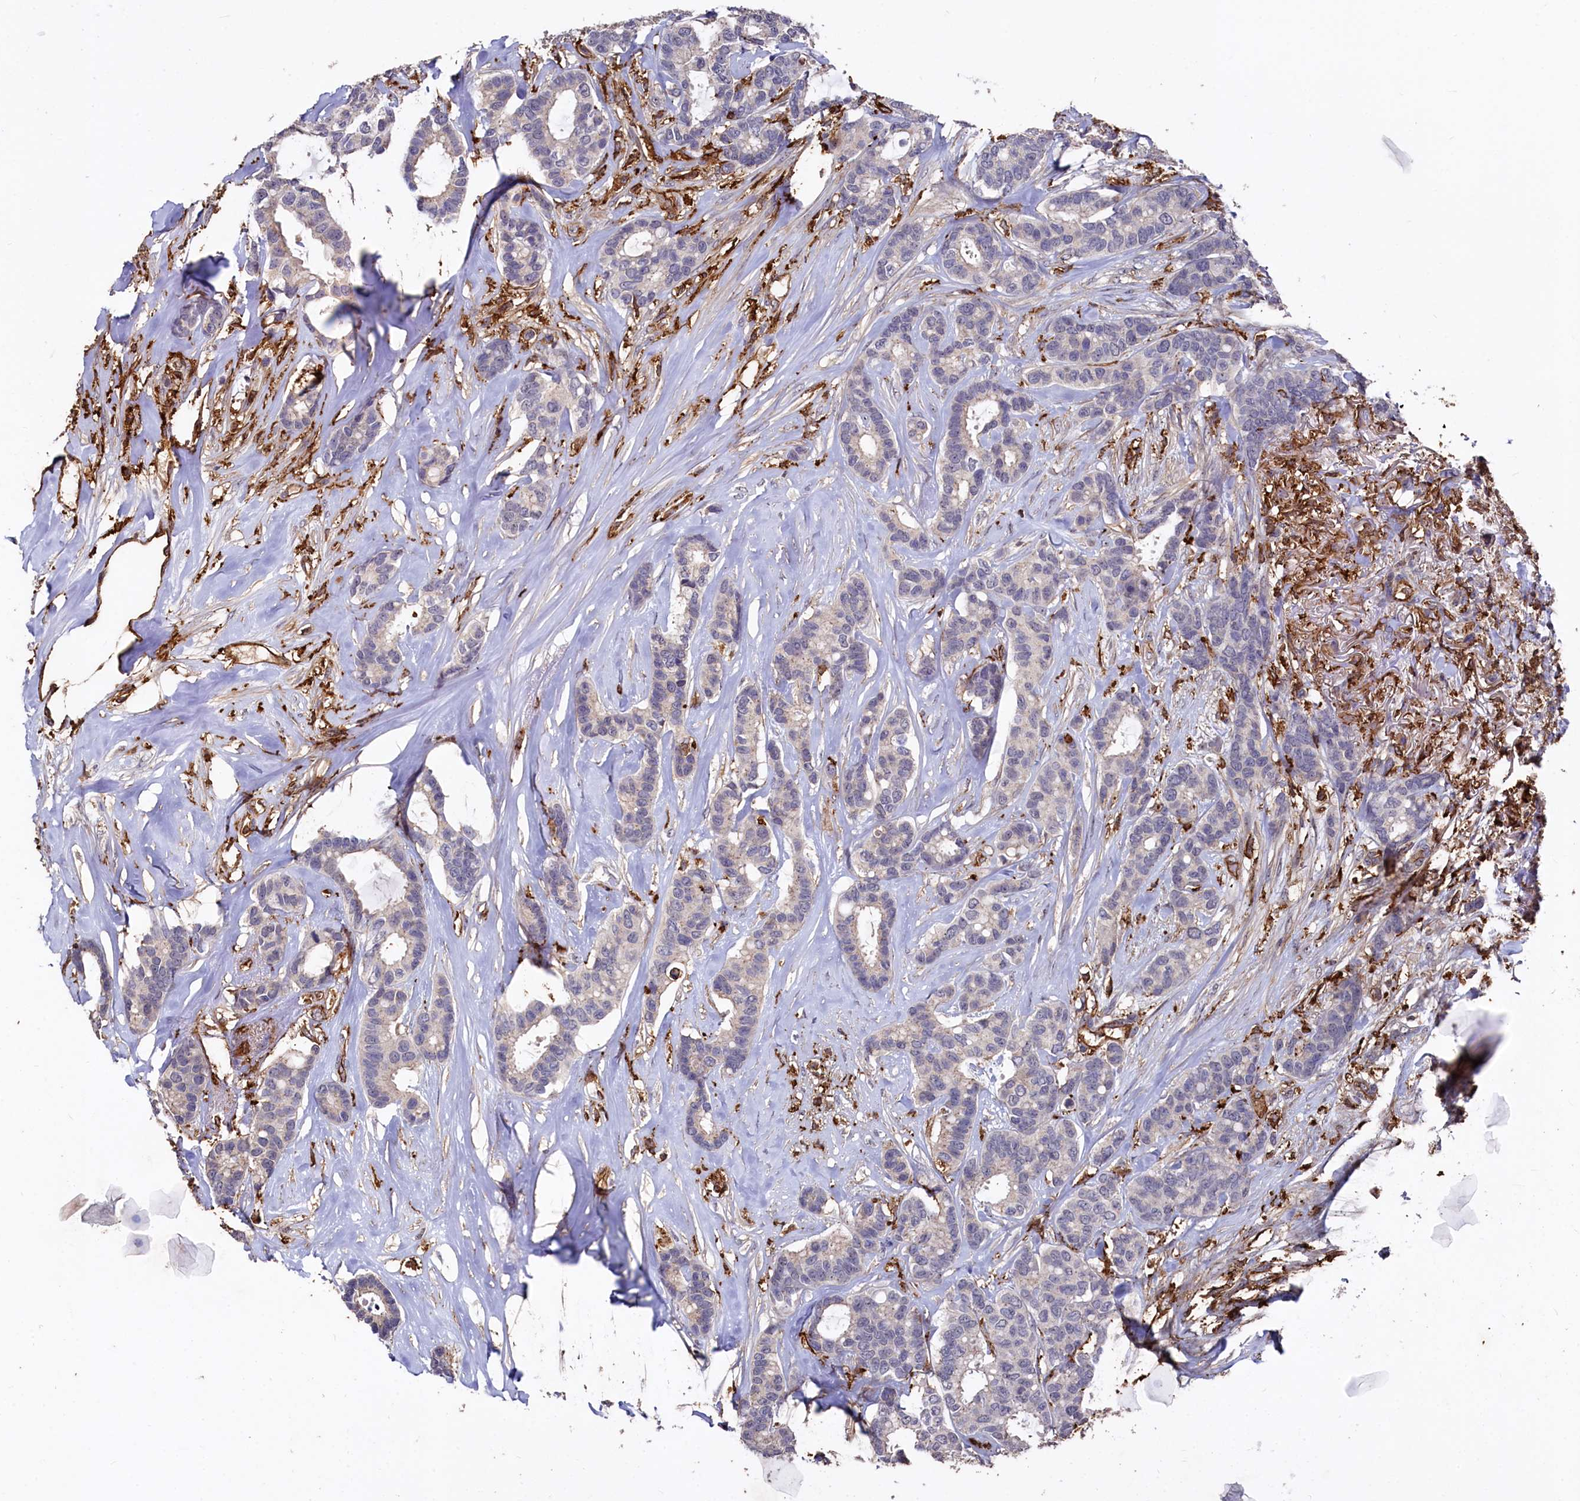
{"staining": {"intensity": "negative", "quantity": "none", "location": "none"}, "tissue": "breast cancer", "cell_type": "Tumor cells", "image_type": "cancer", "snomed": [{"axis": "morphology", "description": "Duct carcinoma"}, {"axis": "topography", "description": "Breast"}], "caption": "An image of breast cancer stained for a protein demonstrates no brown staining in tumor cells.", "gene": "PLEKHO2", "patient": {"sex": "female", "age": 87}}